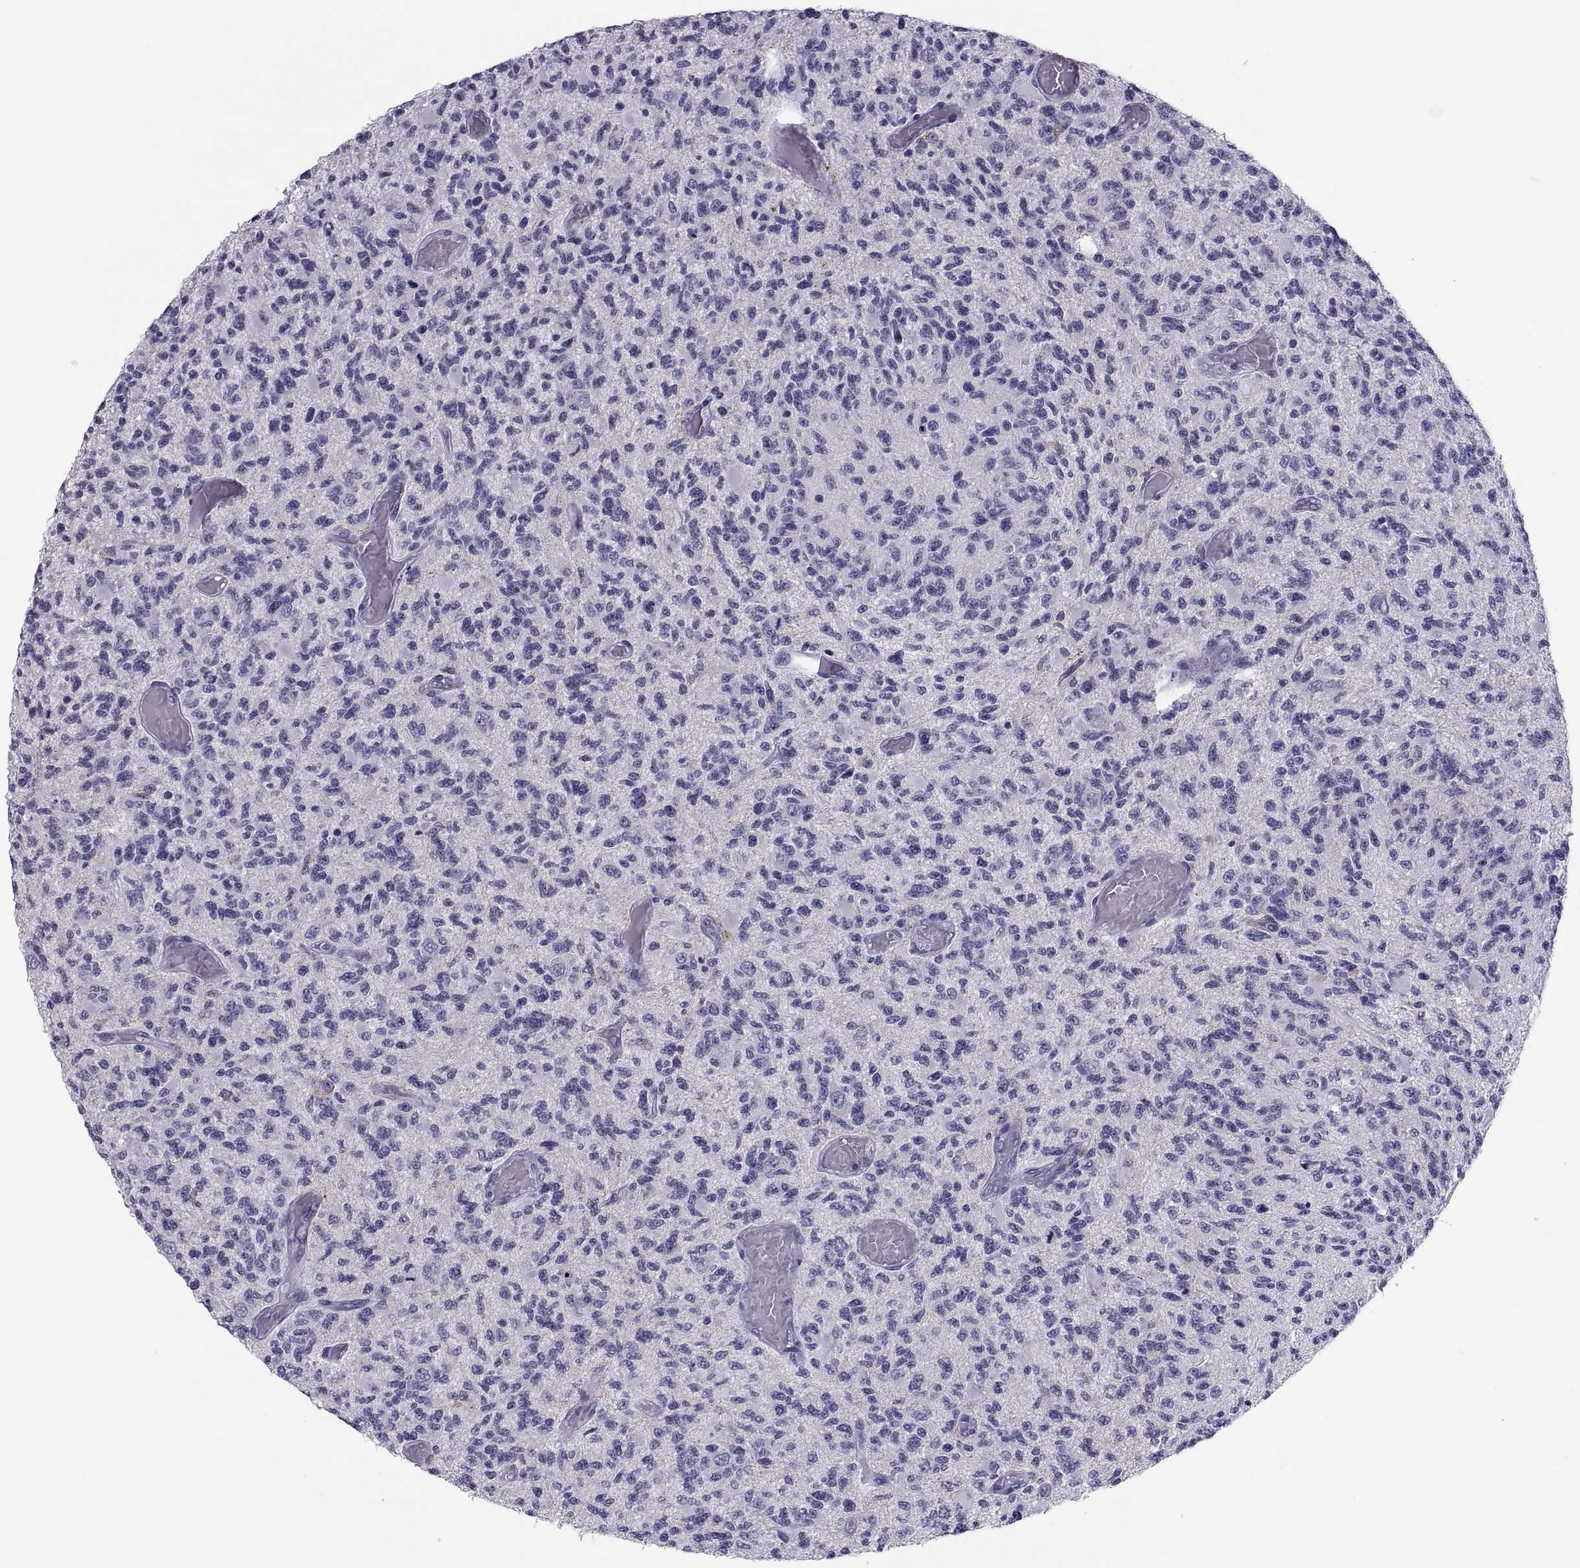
{"staining": {"intensity": "negative", "quantity": "none", "location": "none"}, "tissue": "glioma", "cell_type": "Tumor cells", "image_type": "cancer", "snomed": [{"axis": "morphology", "description": "Glioma, malignant, High grade"}, {"axis": "topography", "description": "Brain"}], "caption": "A histopathology image of human glioma is negative for staining in tumor cells.", "gene": "DEFB129", "patient": {"sex": "female", "age": 63}}